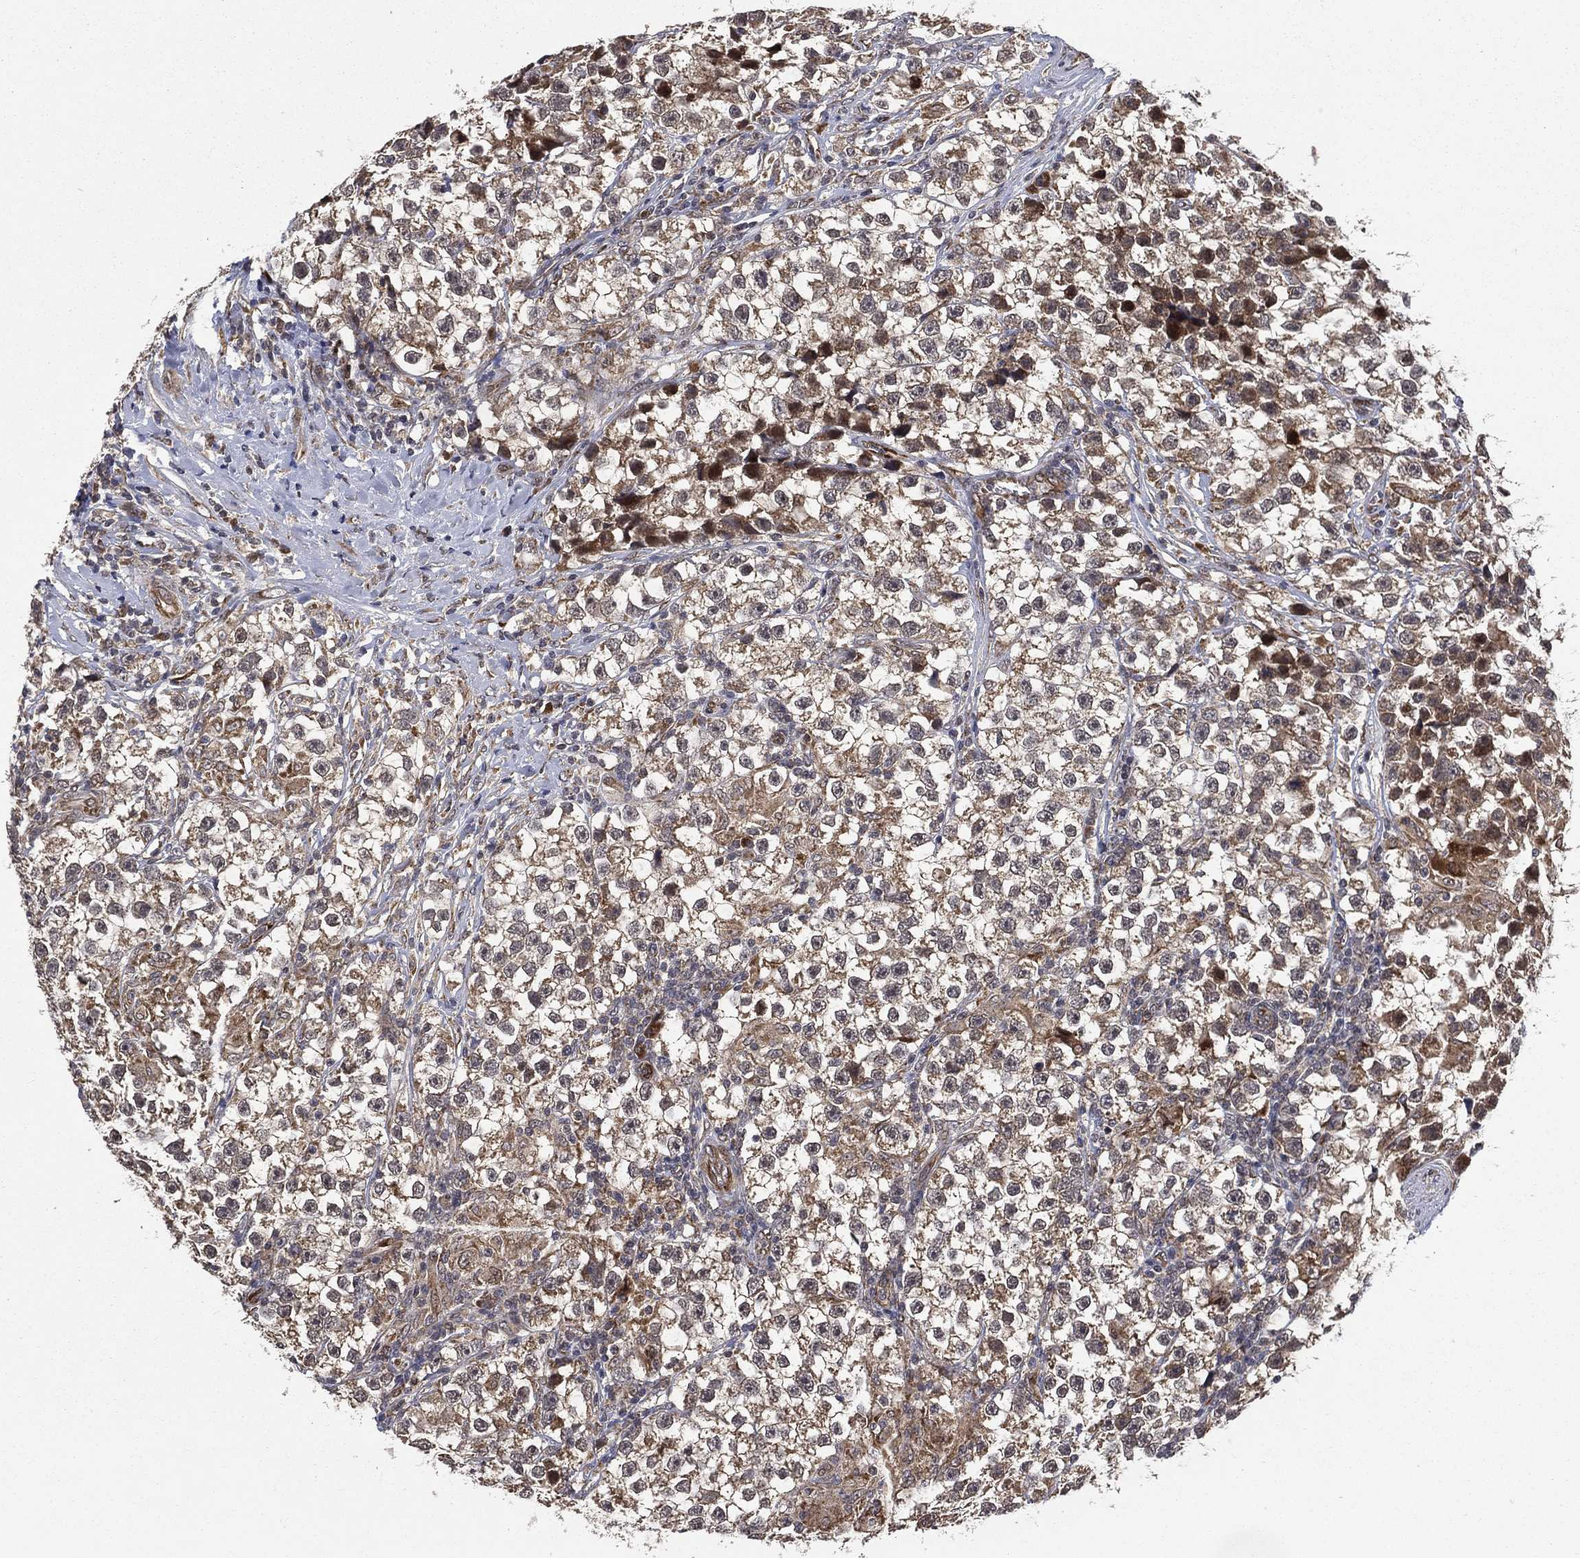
{"staining": {"intensity": "strong", "quantity": "<25%", "location": "cytoplasmic/membranous,nuclear"}, "tissue": "testis cancer", "cell_type": "Tumor cells", "image_type": "cancer", "snomed": [{"axis": "morphology", "description": "Seminoma, NOS"}, {"axis": "topography", "description": "Testis"}], "caption": "High-magnification brightfield microscopy of testis cancer stained with DAB (brown) and counterstained with hematoxylin (blue). tumor cells exhibit strong cytoplasmic/membranous and nuclear positivity is identified in about<25% of cells.", "gene": "RAB11FIP4", "patient": {"sex": "male", "age": 46}}